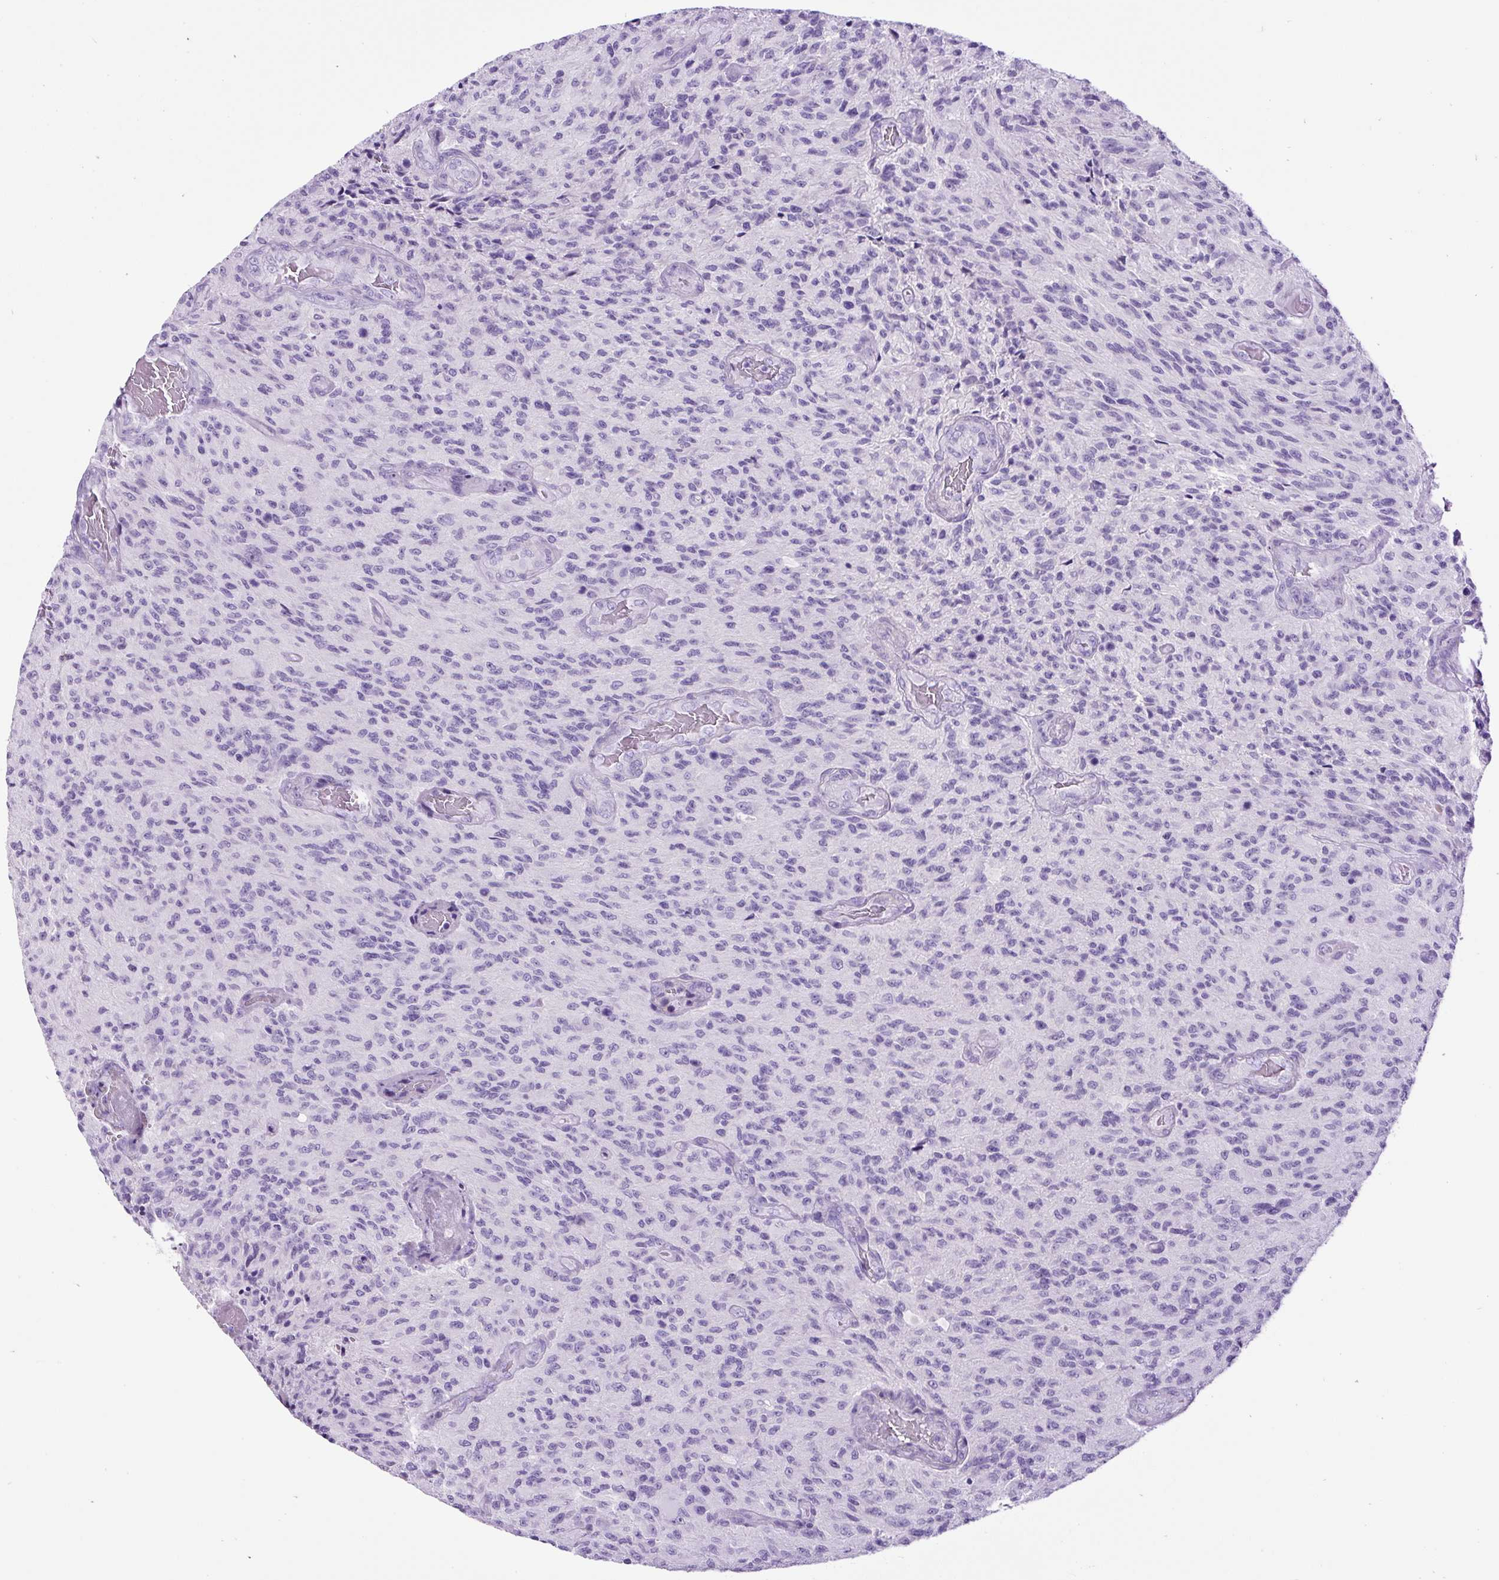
{"staining": {"intensity": "negative", "quantity": "none", "location": "none"}, "tissue": "glioma", "cell_type": "Tumor cells", "image_type": "cancer", "snomed": [{"axis": "morphology", "description": "Normal tissue, NOS"}, {"axis": "morphology", "description": "Glioma, malignant, High grade"}, {"axis": "topography", "description": "Cerebral cortex"}], "caption": "Immunohistochemical staining of glioma shows no significant expression in tumor cells.", "gene": "PDIA2", "patient": {"sex": "male", "age": 56}}